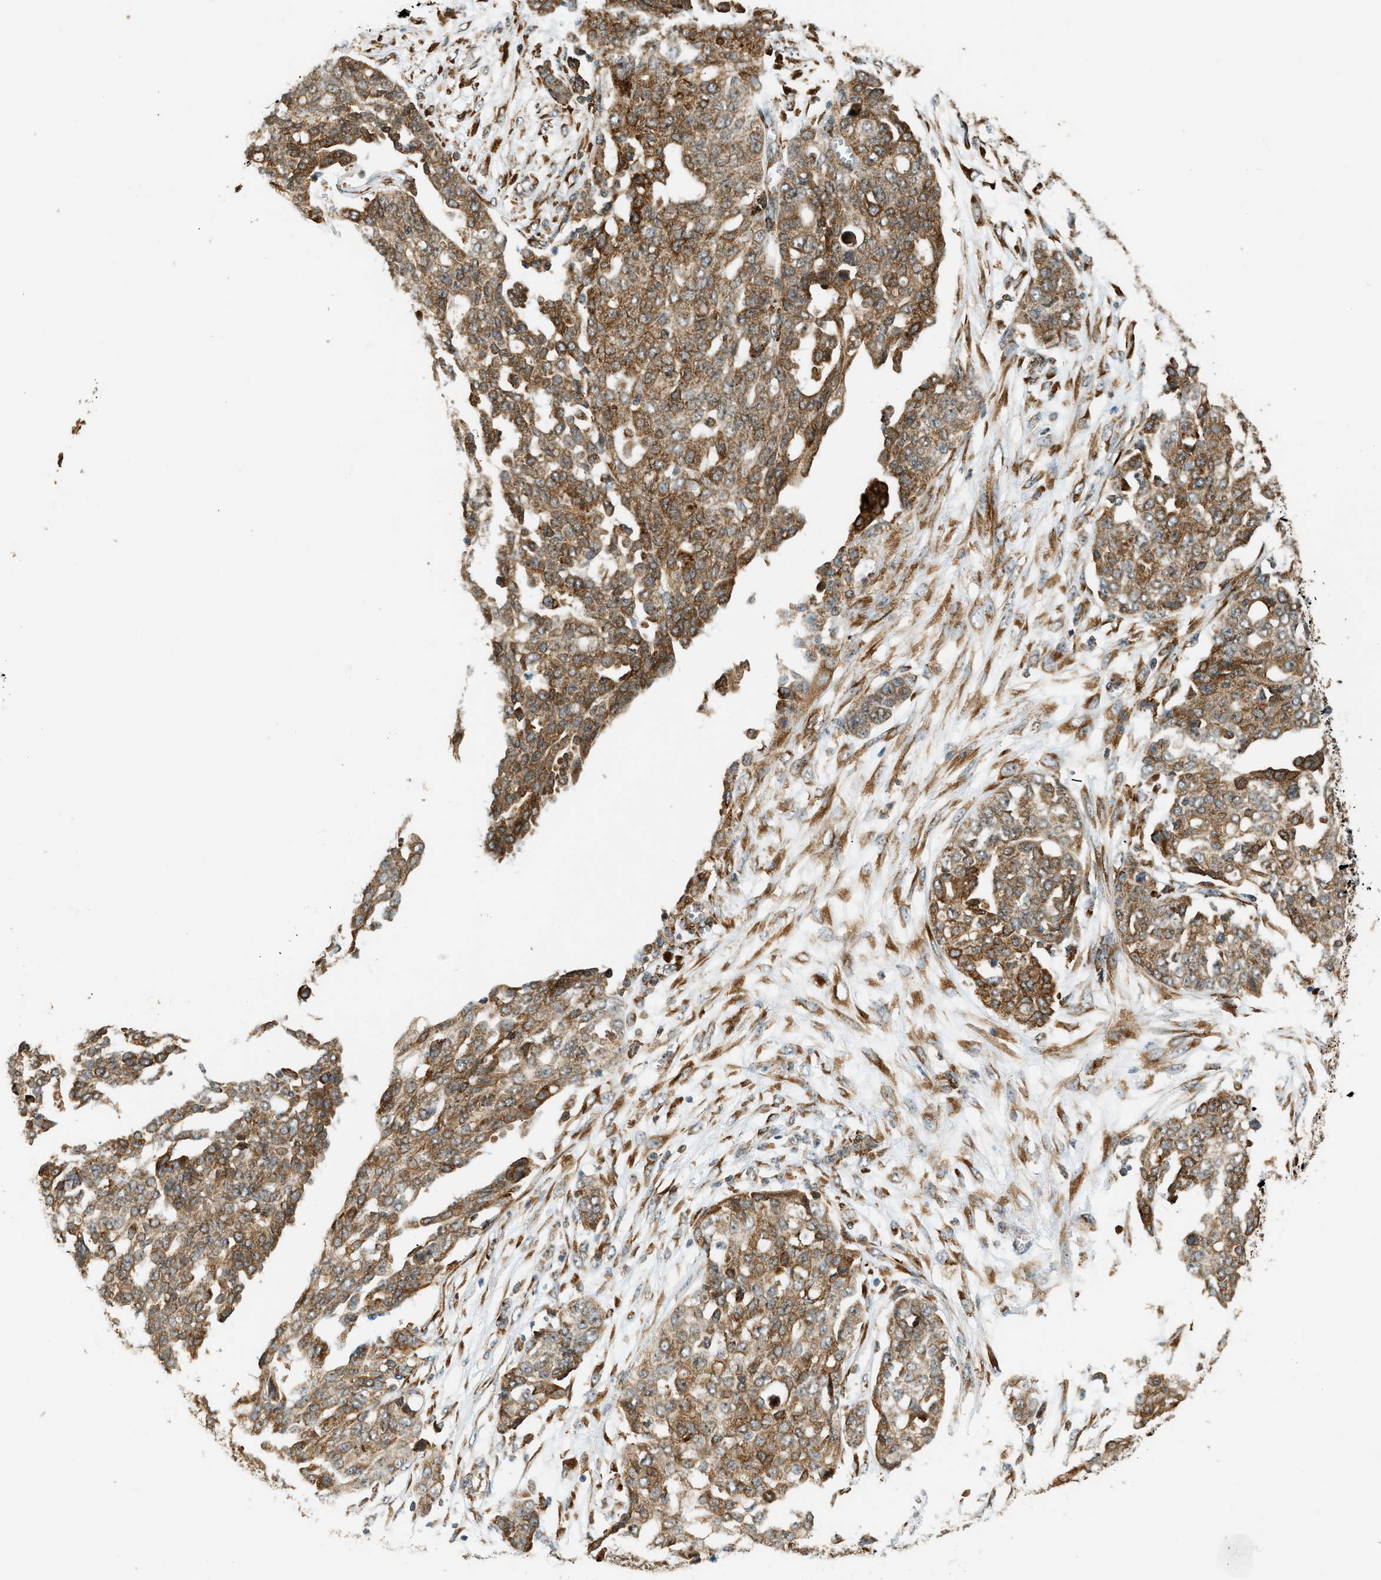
{"staining": {"intensity": "moderate", "quantity": ">75%", "location": "cytoplasmic/membranous"}, "tissue": "ovarian cancer", "cell_type": "Tumor cells", "image_type": "cancer", "snomed": [{"axis": "morphology", "description": "Cystadenocarcinoma, serous, NOS"}, {"axis": "topography", "description": "Soft tissue"}, {"axis": "topography", "description": "Ovary"}], "caption": "Immunohistochemistry (IHC) micrograph of human ovarian cancer stained for a protein (brown), which shows medium levels of moderate cytoplasmic/membranous positivity in approximately >75% of tumor cells.", "gene": "SEMA4D", "patient": {"sex": "female", "age": 57}}